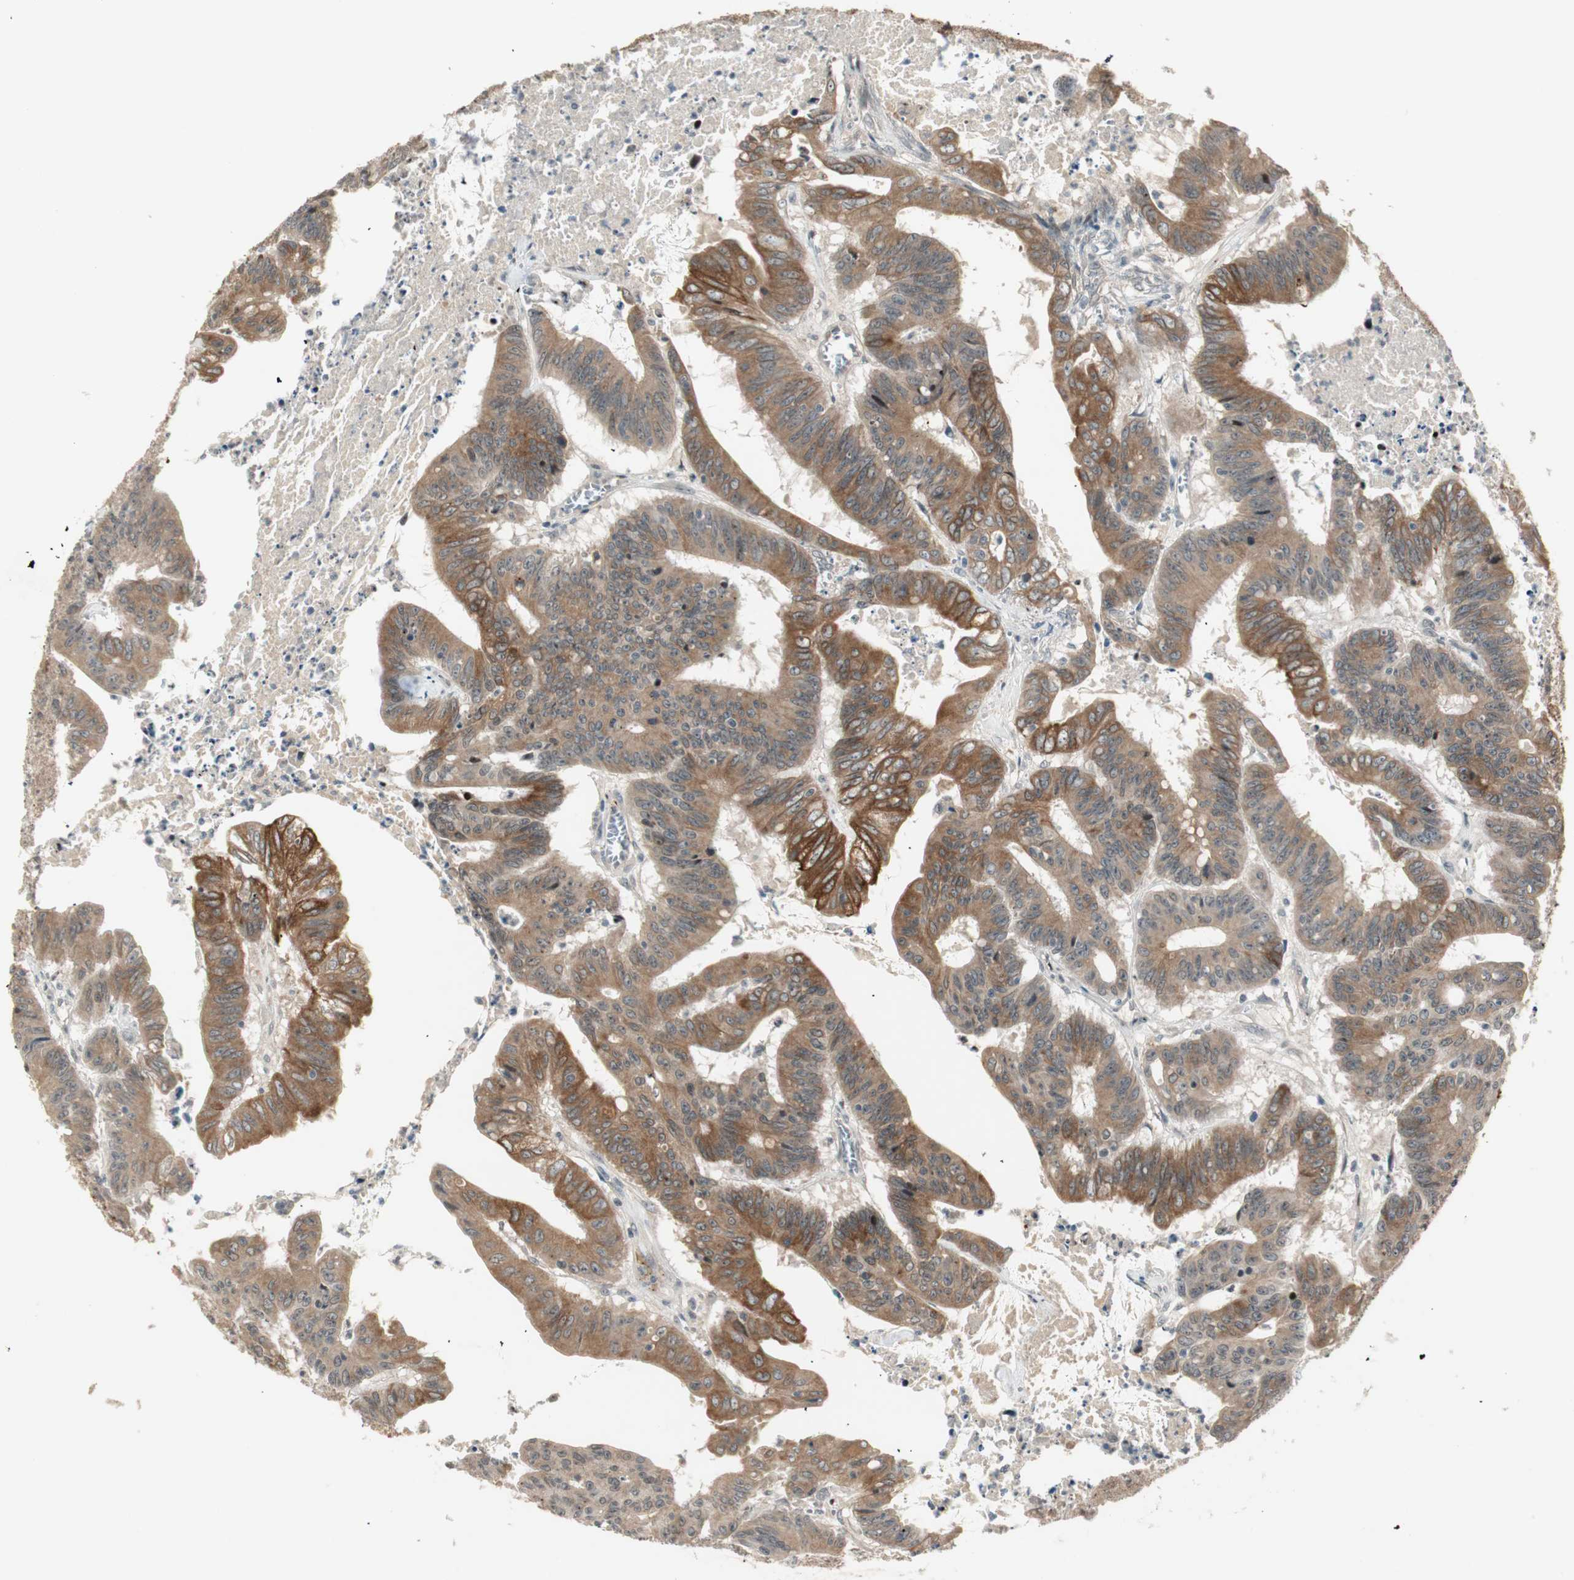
{"staining": {"intensity": "moderate", "quantity": ">75%", "location": "cytoplasmic/membranous"}, "tissue": "colorectal cancer", "cell_type": "Tumor cells", "image_type": "cancer", "snomed": [{"axis": "morphology", "description": "Adenocarcinoma, NOS"}, {"axis": "topography", "description": "Colon"}], "caption": "IHC micrograph of human colorectal adenocarcinoma stained for a protein (brown), which reveals medium levels of moderate cytoplasmic/membranous positivity in approximately >75% of tumor cells.", "gene": "ACSL5", "patient": {"sex": "male", "age": 45}}